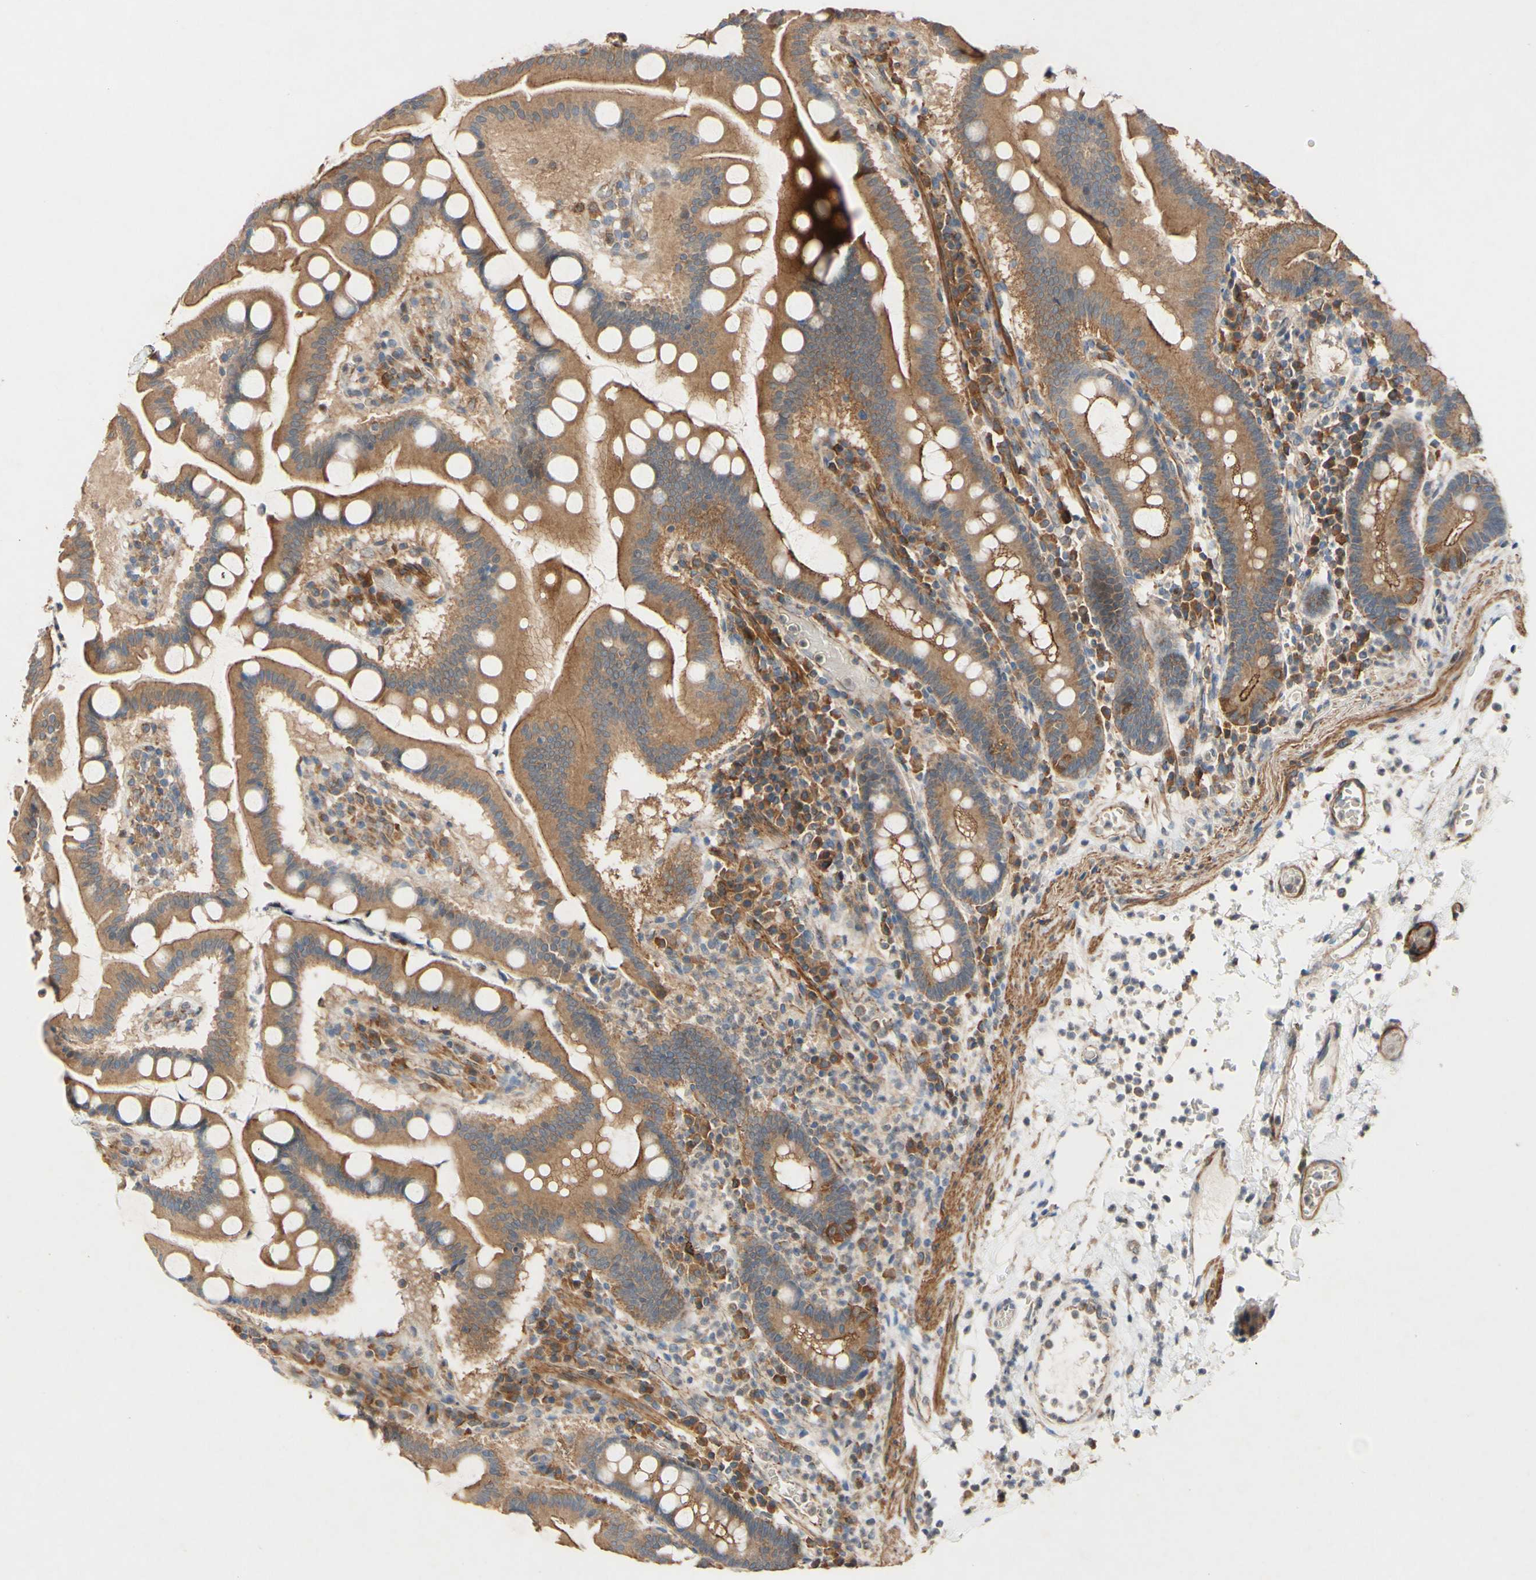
{"staining": {"intensity": "moderate", "quantity": ">75%", "location": "cytoplasmic/membranous,nuclear"}, "tissue": "stomach", "cell_type": "Glandular cells", "image_type": "normal", "snomed": [{"axis": "morphology", "description": "Normal tissue, NOS"}, {"axis": "topography", "description": "Stomach, upper"}], "caption": "IHC staining of benign stomach, which demonstrates medium levels of moderate cytoplasmic/membranous,nuclear staining in about >75% of glandular cells indicating moderate cytoplasmic/membranous,nuclear protein expression. The staining was performed using DAB (3,3'-diaminobenzidine) (brown) for protein detection and nuclei were counterstained in hematoxylin (blue).", "gene": "PDGFB", "patient": {"sex": "male", "age": 68}}